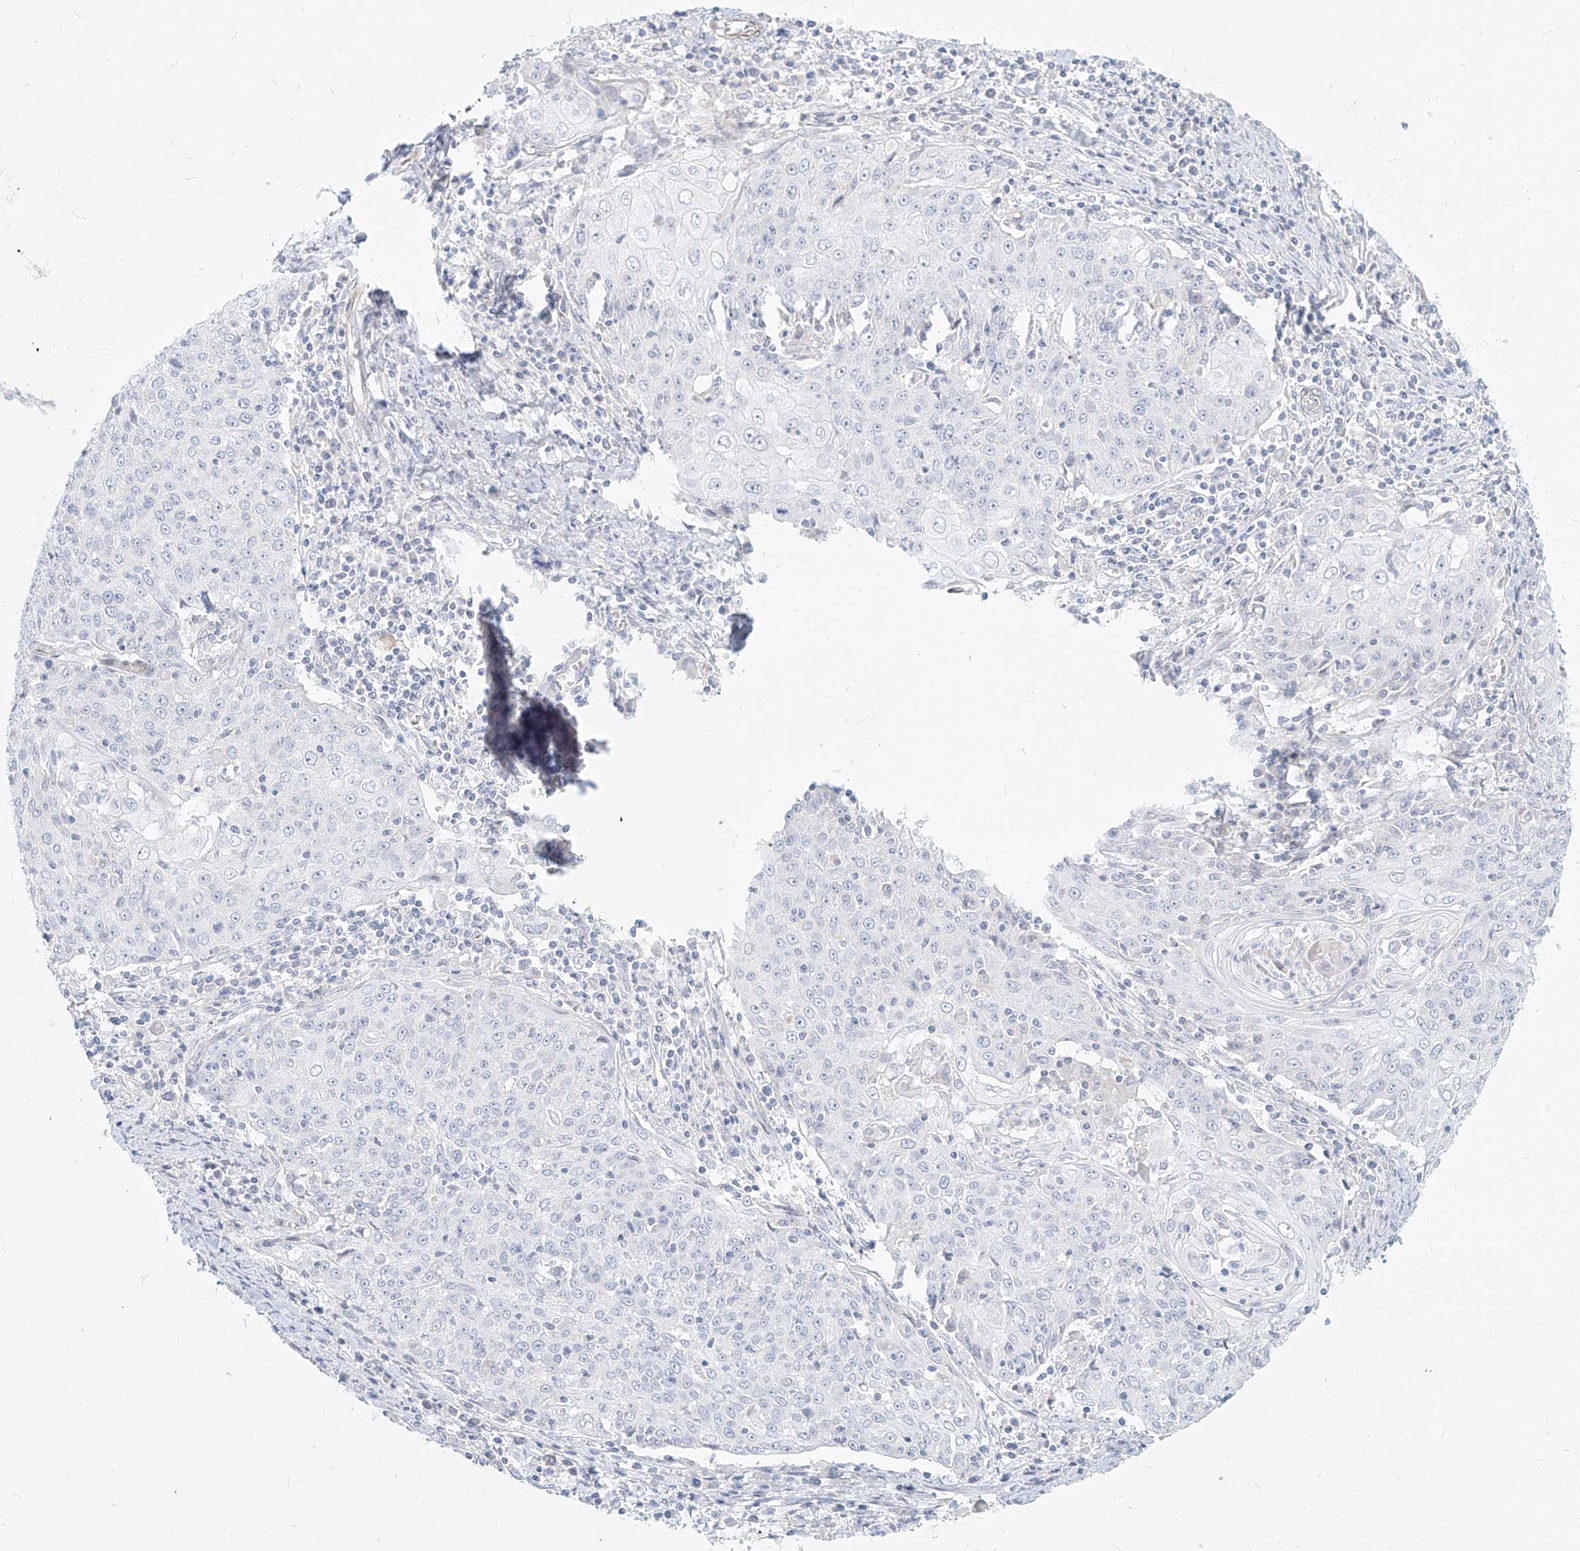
{"staining": {"intensity": "negative", "quantity": "none", "location": "none"}, "tissue": "cervical cancer", "cell_type": "Tumor cells", "image_type": "cancer", "snomed": [{"axis": "morphology", "description": "Squamous cell carcinoma, NOS"}, {"axis": "topography", "description": "Cervix"}], "caption": "This micrograph is of cervical cancer (squamous cell carcinoma) stained with immunohistochemistry to label a protein in brown with the nuclei are counter-stained blue. There is no positivity in tumor cells.", "gene": "ITPKB", "patient": {"sex": "female", "age": 48}}